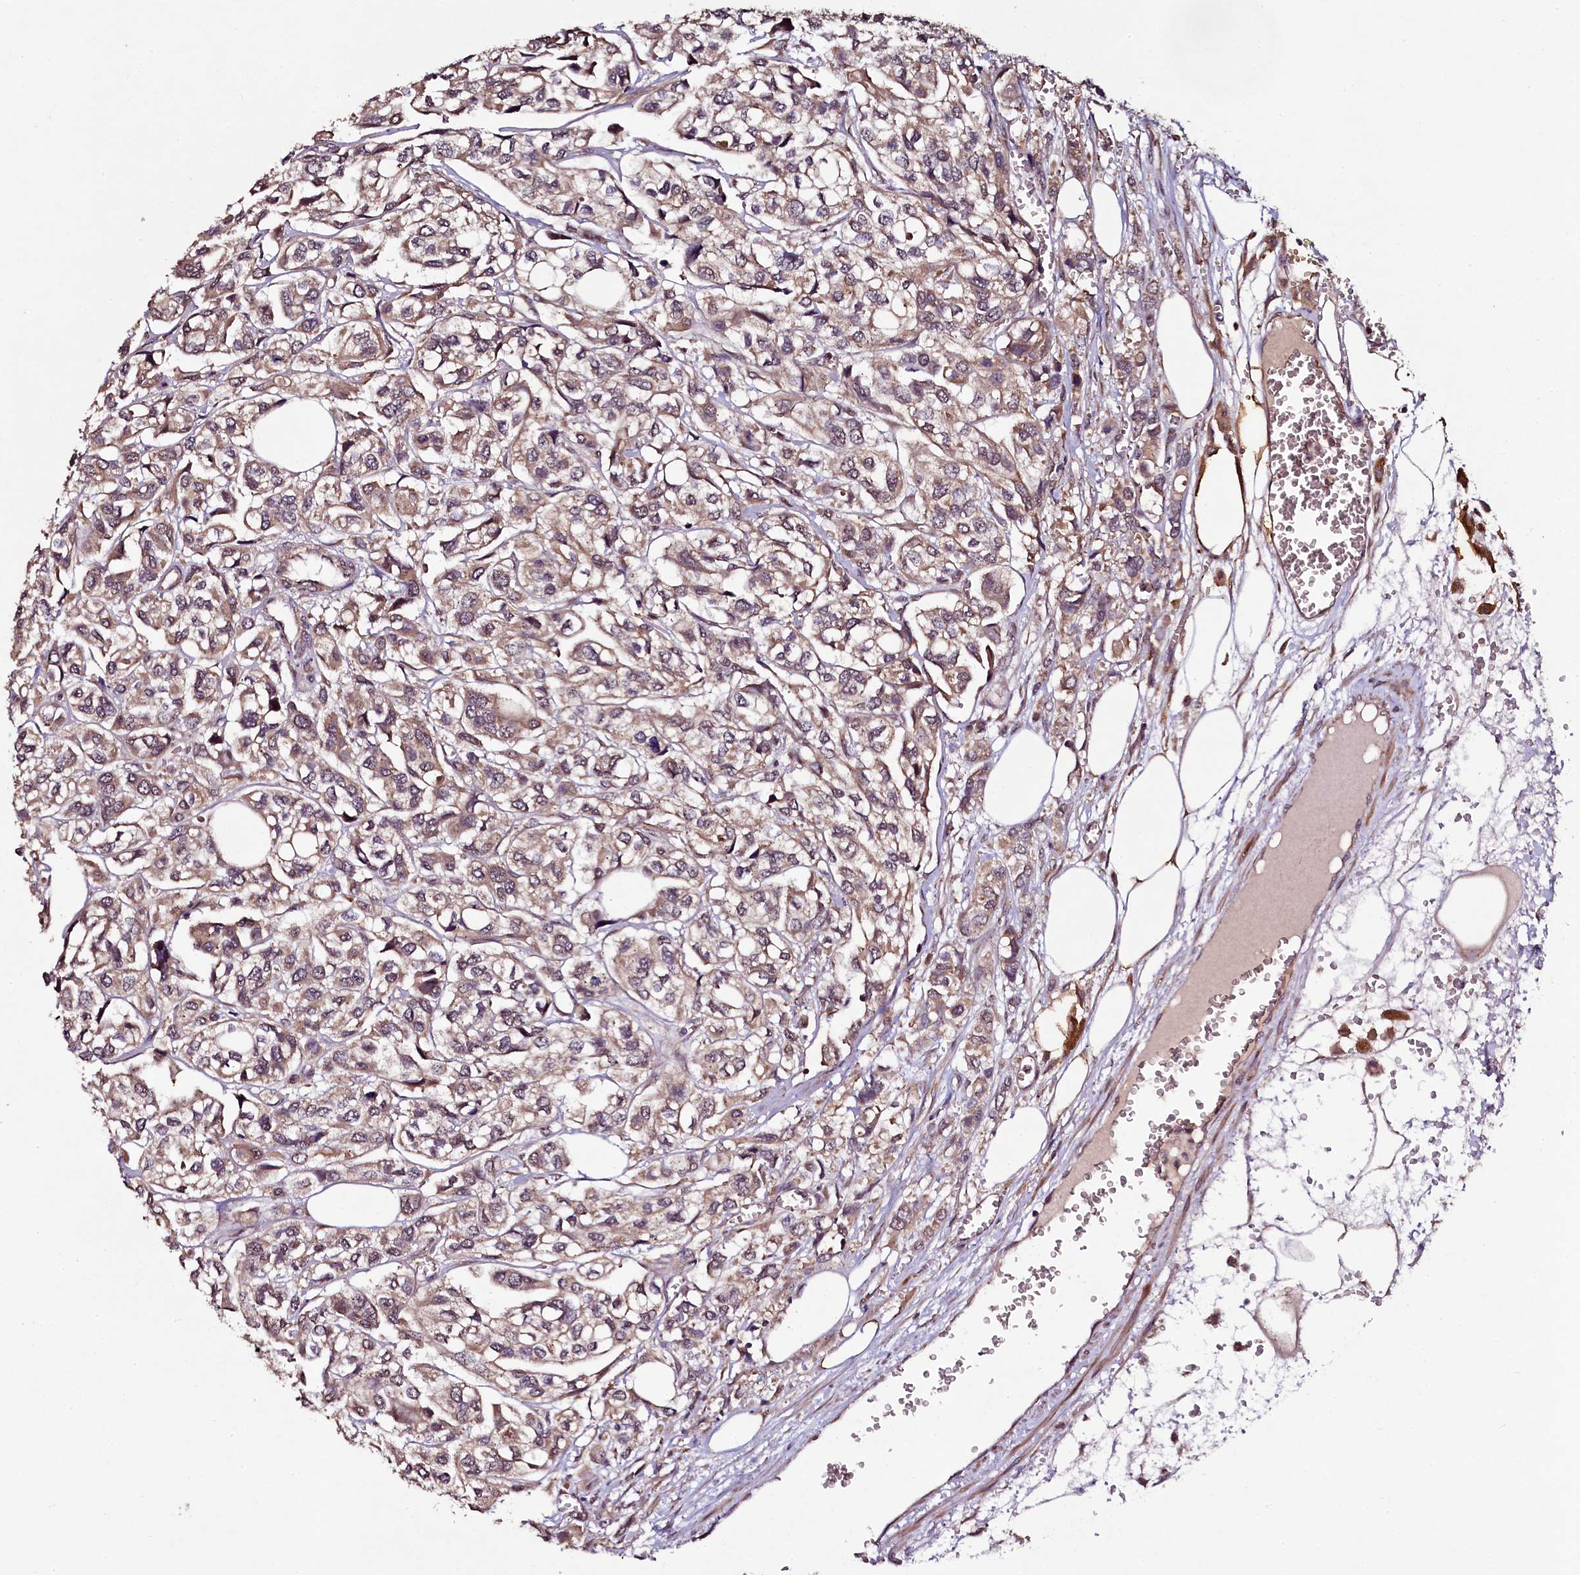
{"staining": {"intensity": "weak", "quantity": "25%-75%", "location": "cytoplasmic/membranous"}, "tissue": "urothelial cancer", "cell_type": "Tumor cells", "image_type": "cancer", "snomed": [{"axis": "morphology", "description": "Urothelial carcinoma, High grade"}, {"axis": "topography", "description": "Urinary bladder"}], "caption": "Urothelial cancer stained for a protein displays weak cytoplasmic/membranous positivity in tumor cells.", "gene": "SEC24C", "patient": {"sex": "male", "age": 67}}